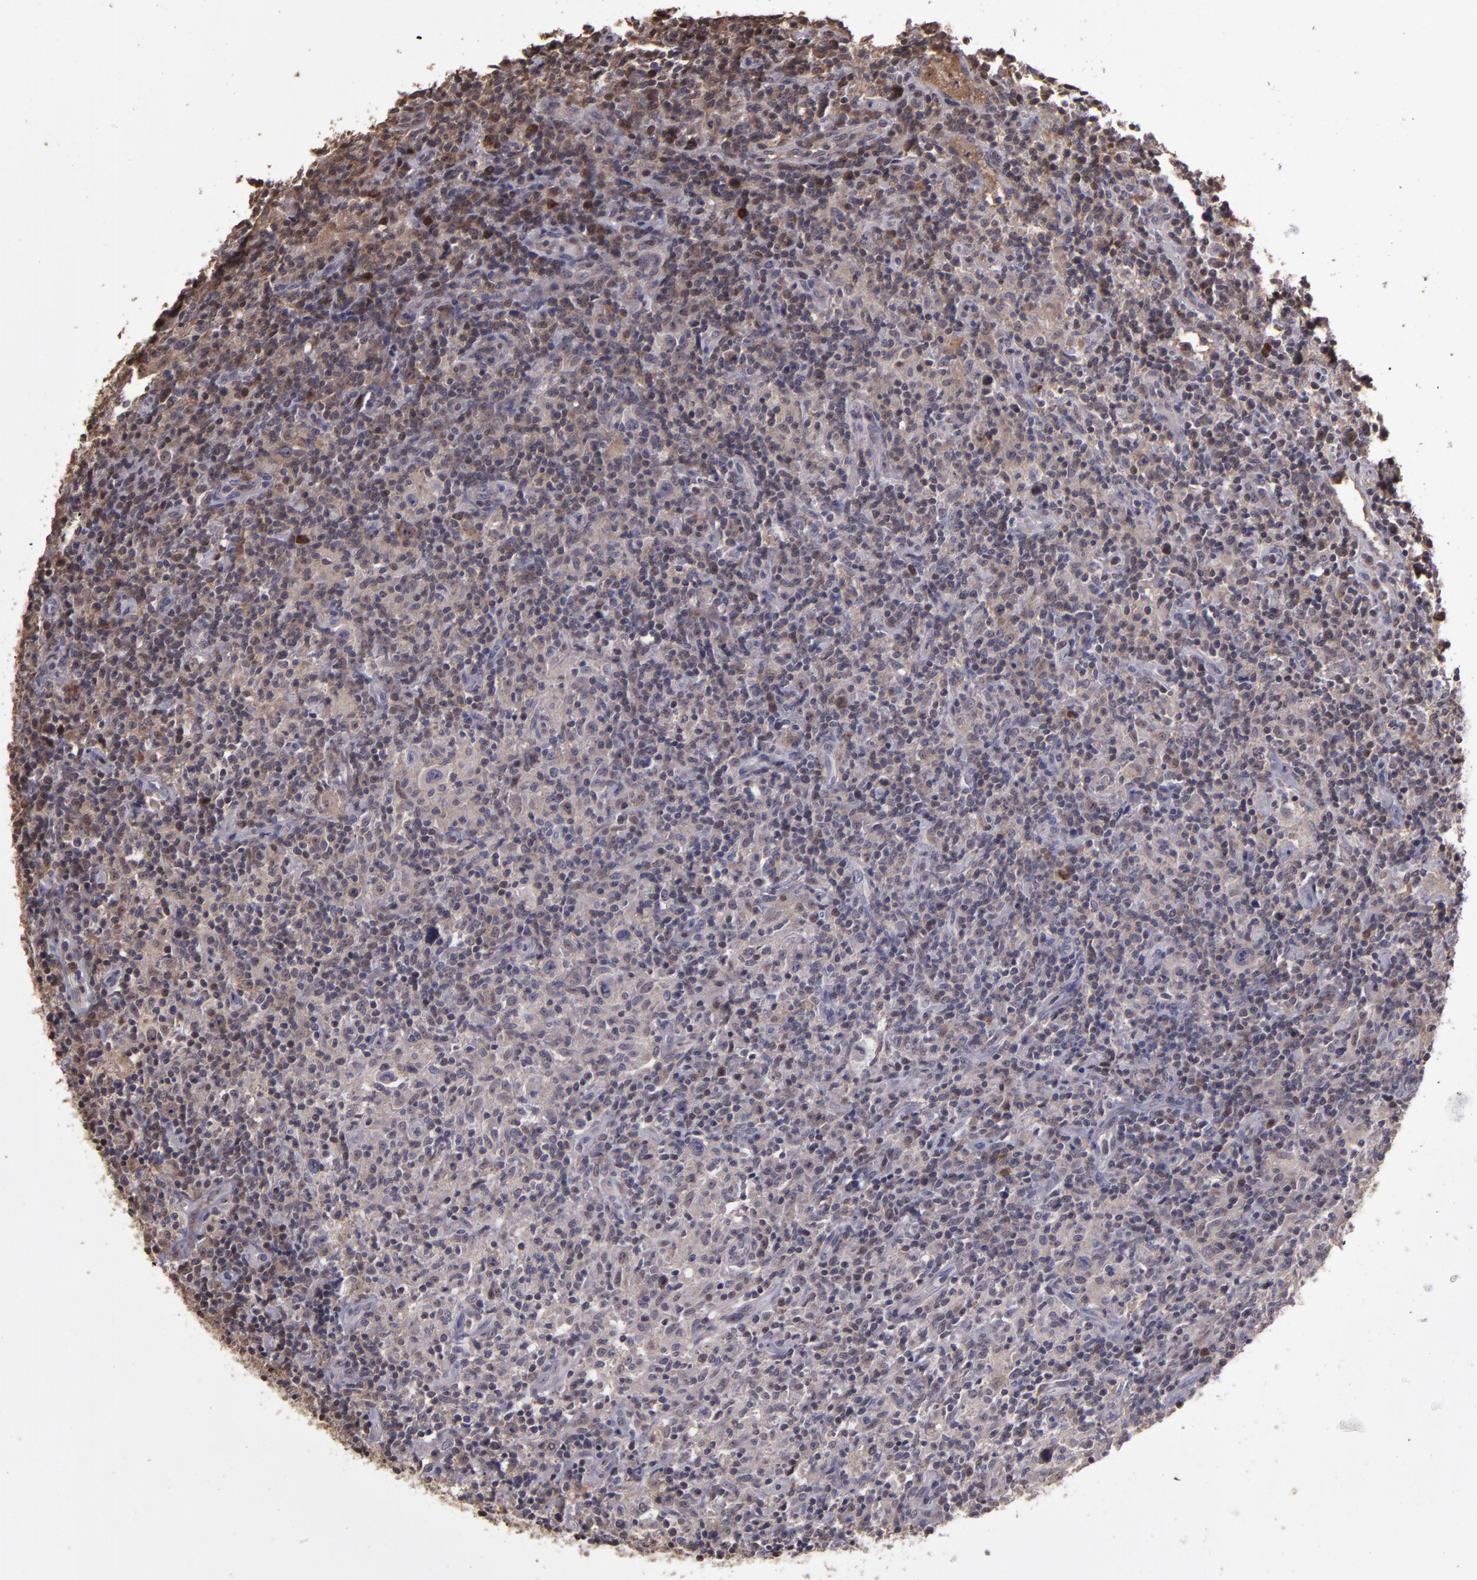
{"staining": {"intensity": "weak", "quantity": "25%-75%", "location": "cytoplasmic/membranous"}, "tissue": "lymphoma", "cell_type": "Tumor cells", "image_type": "cancer", "snomed": [{"axis": "morphology", "description": "Hodgkin's disease, NOS"}, {"axis": "topography", "description": "Lymph node"}], "caption": "A micrograph showing weak cytoplasmic/membranous expression in about 25%-75% of tumor cells in Hodgkin's disease, as visualized by brown immunohistochemical staining.", "gene": "SERPINF2", "patient": {"sex": "male", "age": 65}}